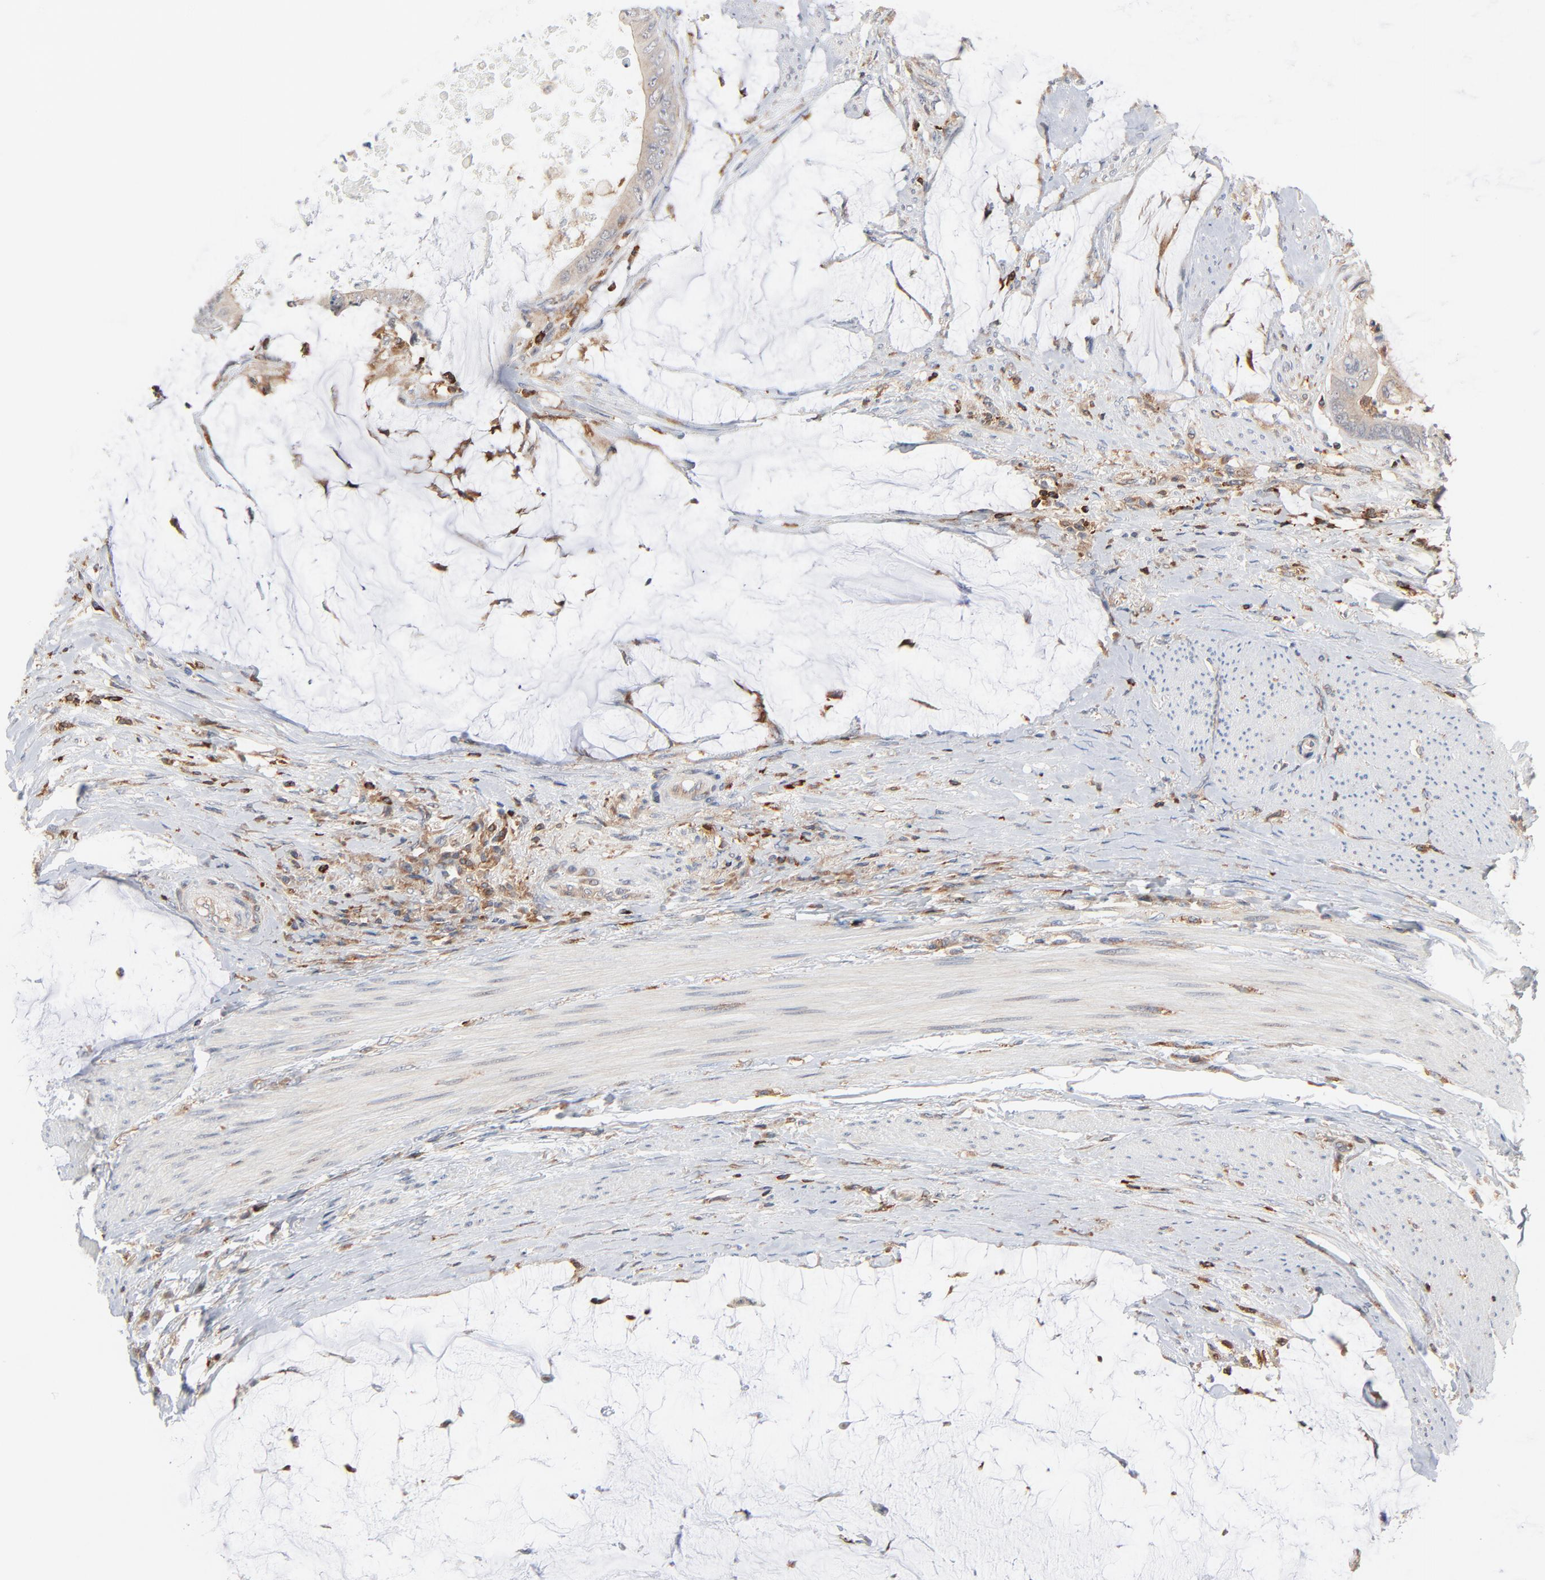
{"staining": {"intensity": "weak", "quantity": ">75%", "location": "cytoplasmic/membranous"}, "tissue": "colorectal cancer", "cell_type": "Tumor cells", "image_type": "cancer", "snomed": [{"axis": "morphology", "description": "Normal tissue, NOS"}, {"axis": "morphology", "description": "Adenocarcinoma, NOS"}, {"axis": "topography", "description": "Rectum"}, {"axis": "topography", "description": "Peripheral nerve tissue"}], "caption": "Adenocarcinoma (colorectal) stained with DAB immunohistochemistry displays low levels of weak cytoplasmic/membranous positivity in about >75% of tumor cells.", "gene": "SH3KBP1", "patient": {"sex": "female", "age": 77}}